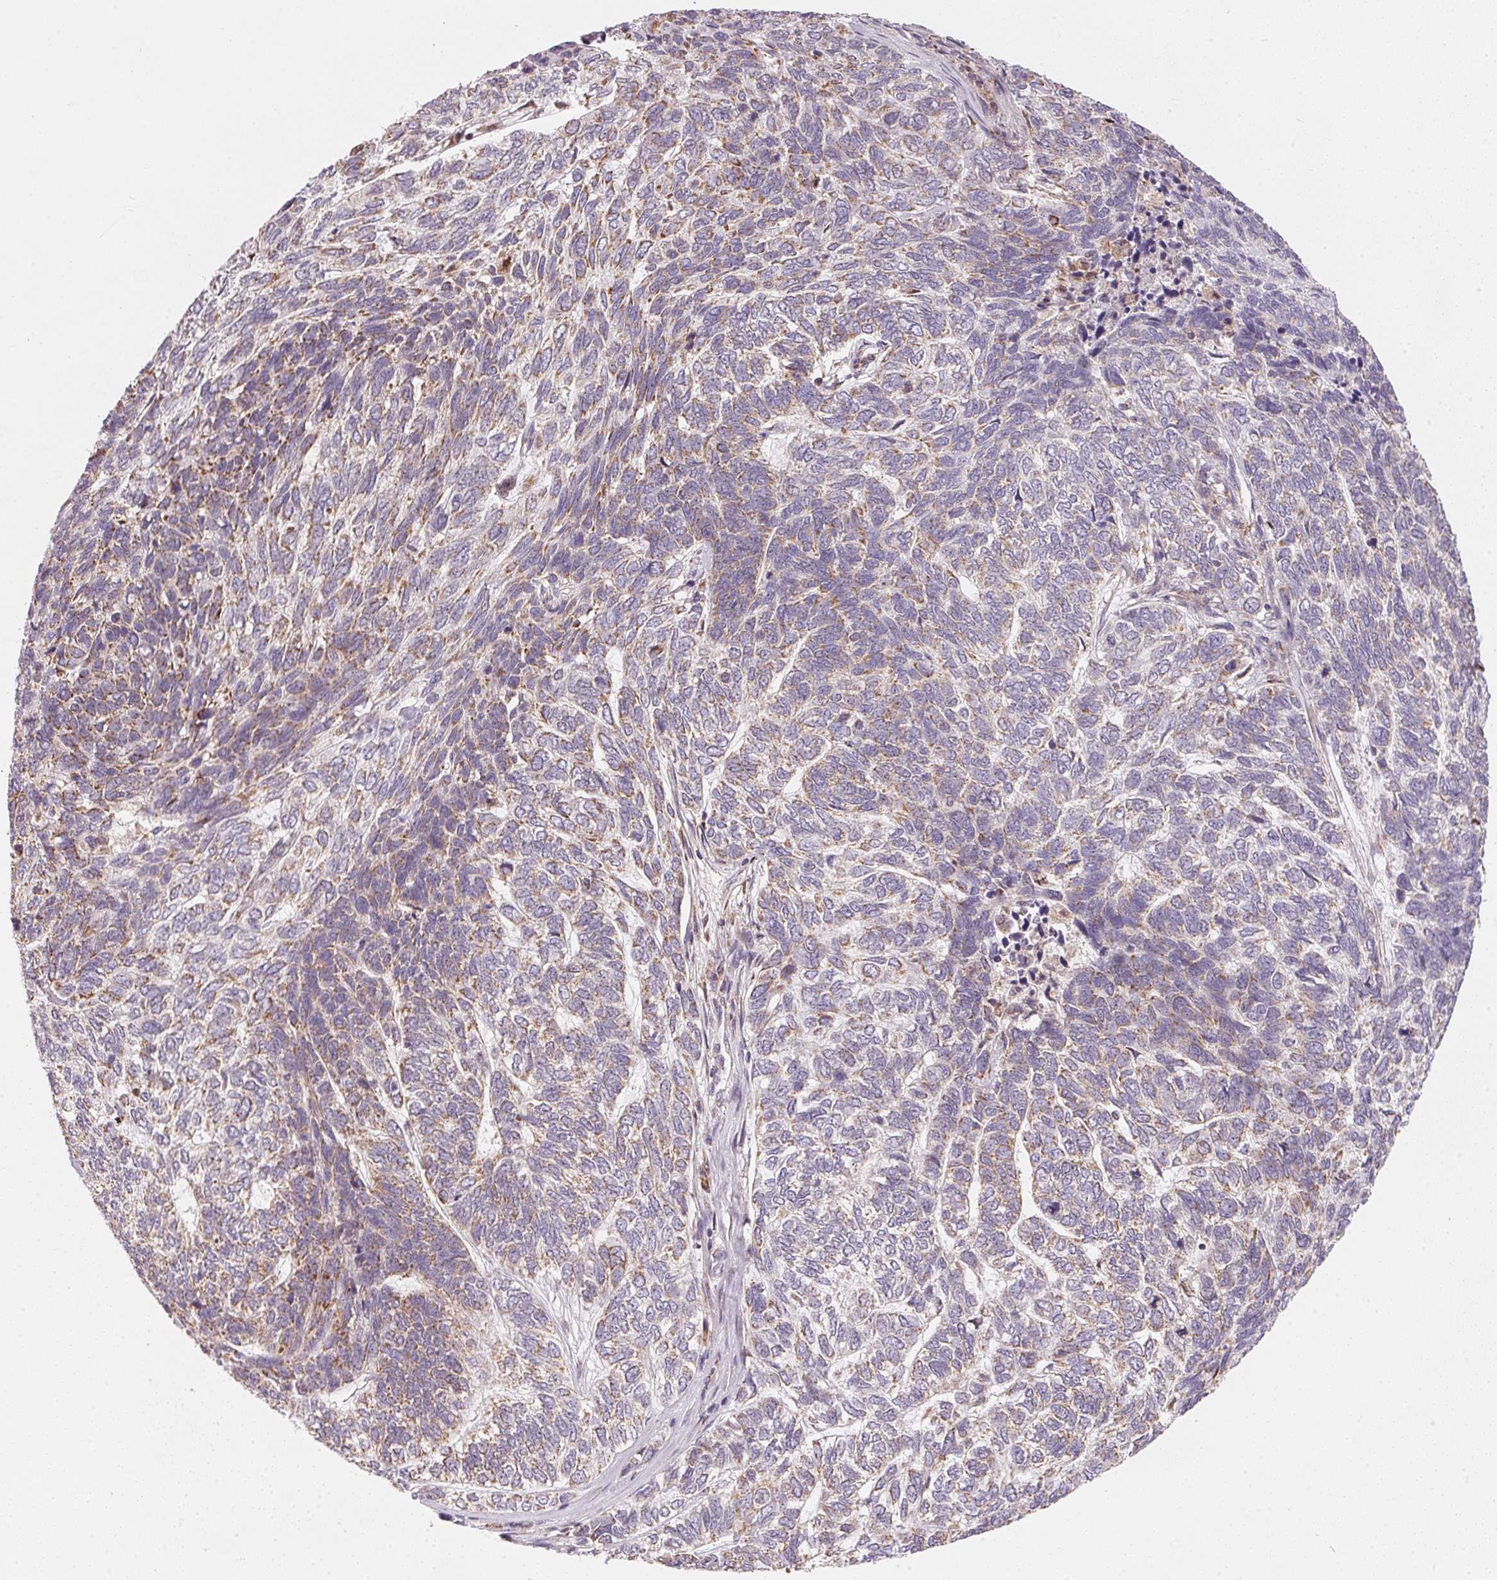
{"staining": {"intensity": "weak", "quantity": "25%-75%", "location": "cytoplasmic/membranous"}, "tissue": "skin cancer", "cell_type": "Tumor cells", "image_type": "cancer", "snomed": [{"axis": "morphology", "description": "Basal cell carcinoma"}, {"axis": "topography", "description": "Skin"}], "caption": "Skin cancer tissue exhibits weak cytoplasmic/membranous expression in about 25%-75% of tumor cells", "gene": "COQ7", "patient": {"sex": "female", "age": 65}}